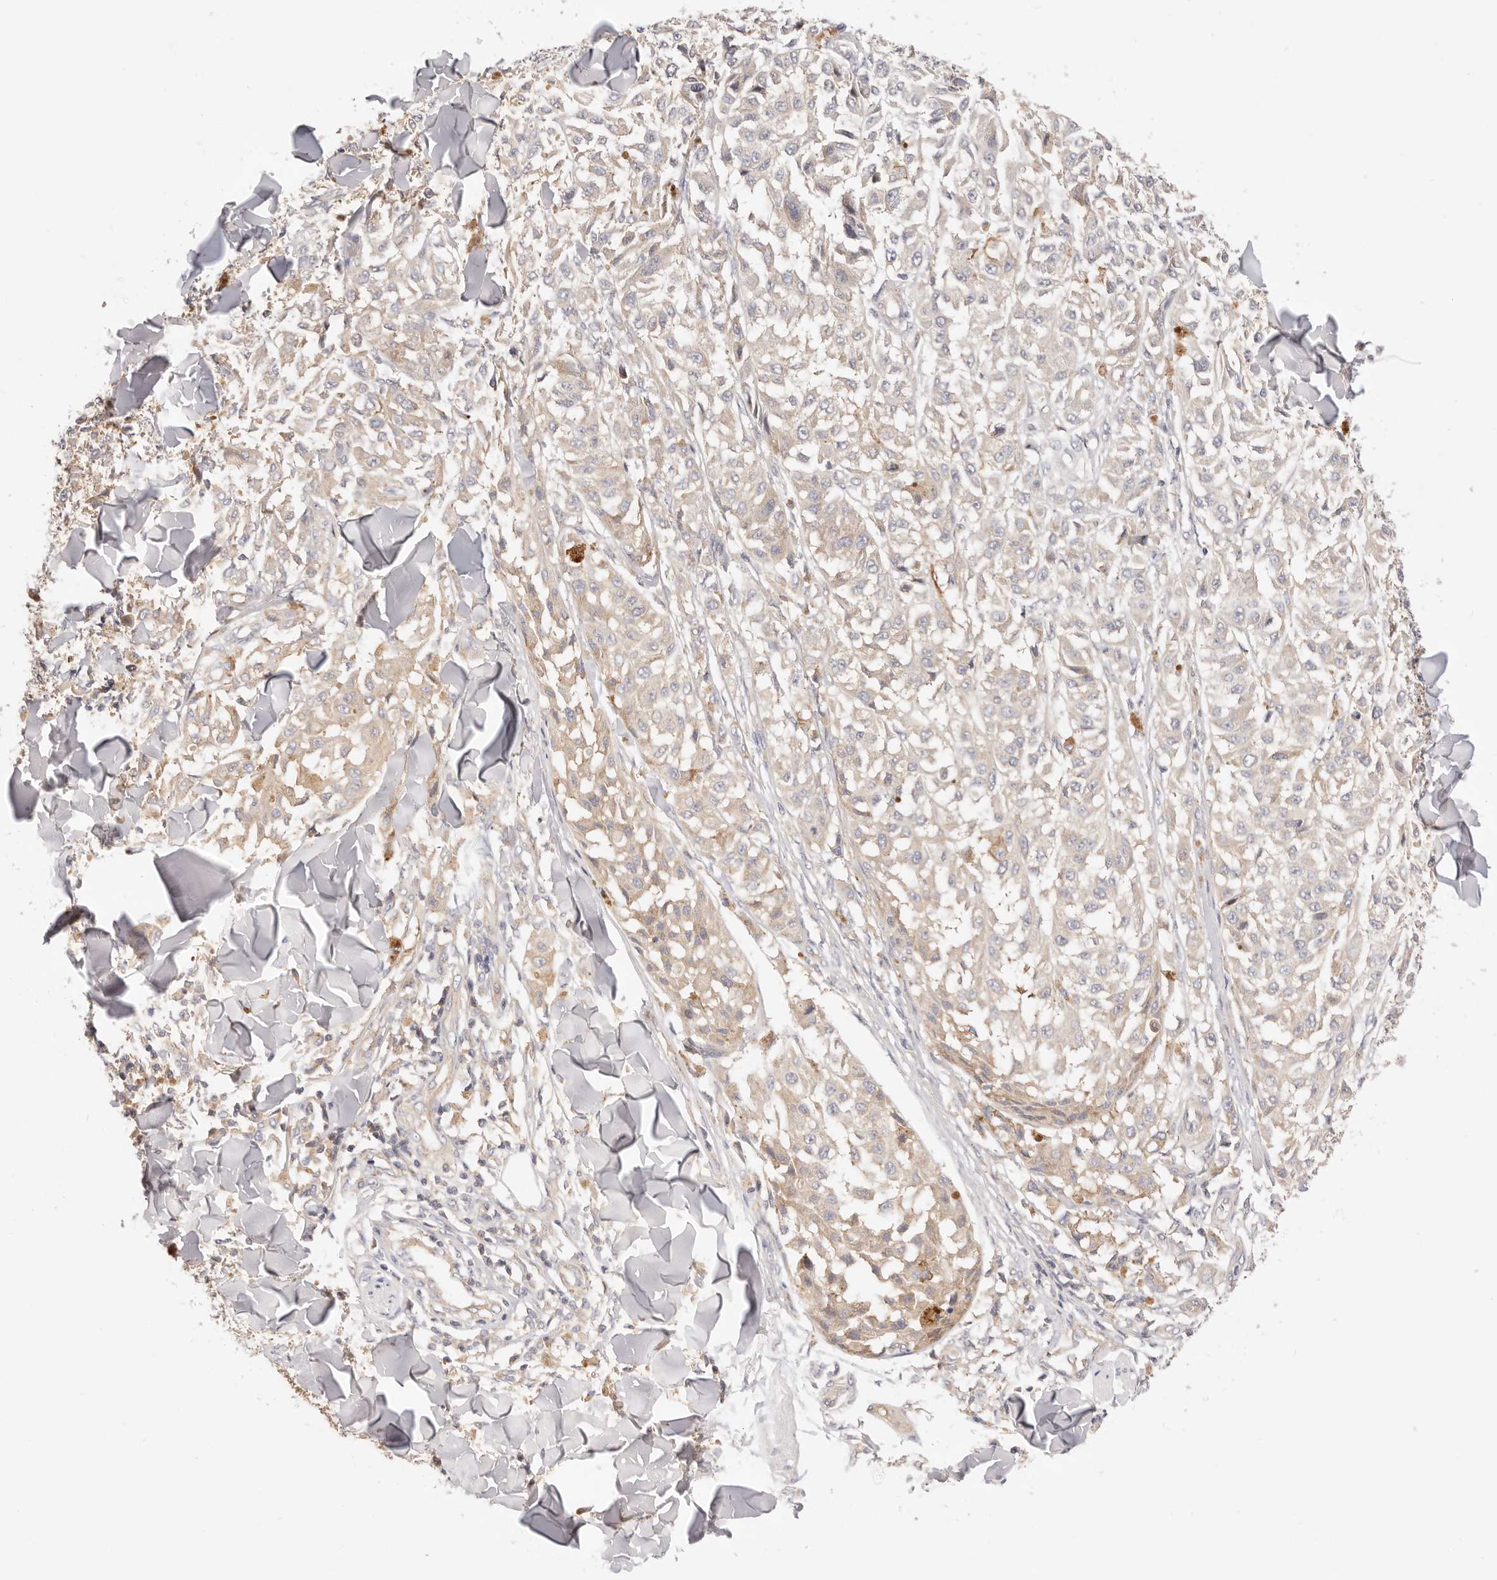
{"staining": {"intensity": "weak", "quantity": ">75%", "location": "cytoplasmic/membranous"}, "tissue": "melanoma", "cell_type": "Tumor cells", "image_type": "cancer", "snomed": [{"axis": "morphology", "description": "Malignant melanoma, NOS"}, {"axis": "topography", "description": "Skin"}], "caption": "Immunohistochemical staining of human malignant melanoma demonstrates low levels of weak cytoplasmic/membranous protein positivity in approximately >75% of tumor cells.", "gene": "KCMF1", "patient": {"sex": "female", "age": 64}}